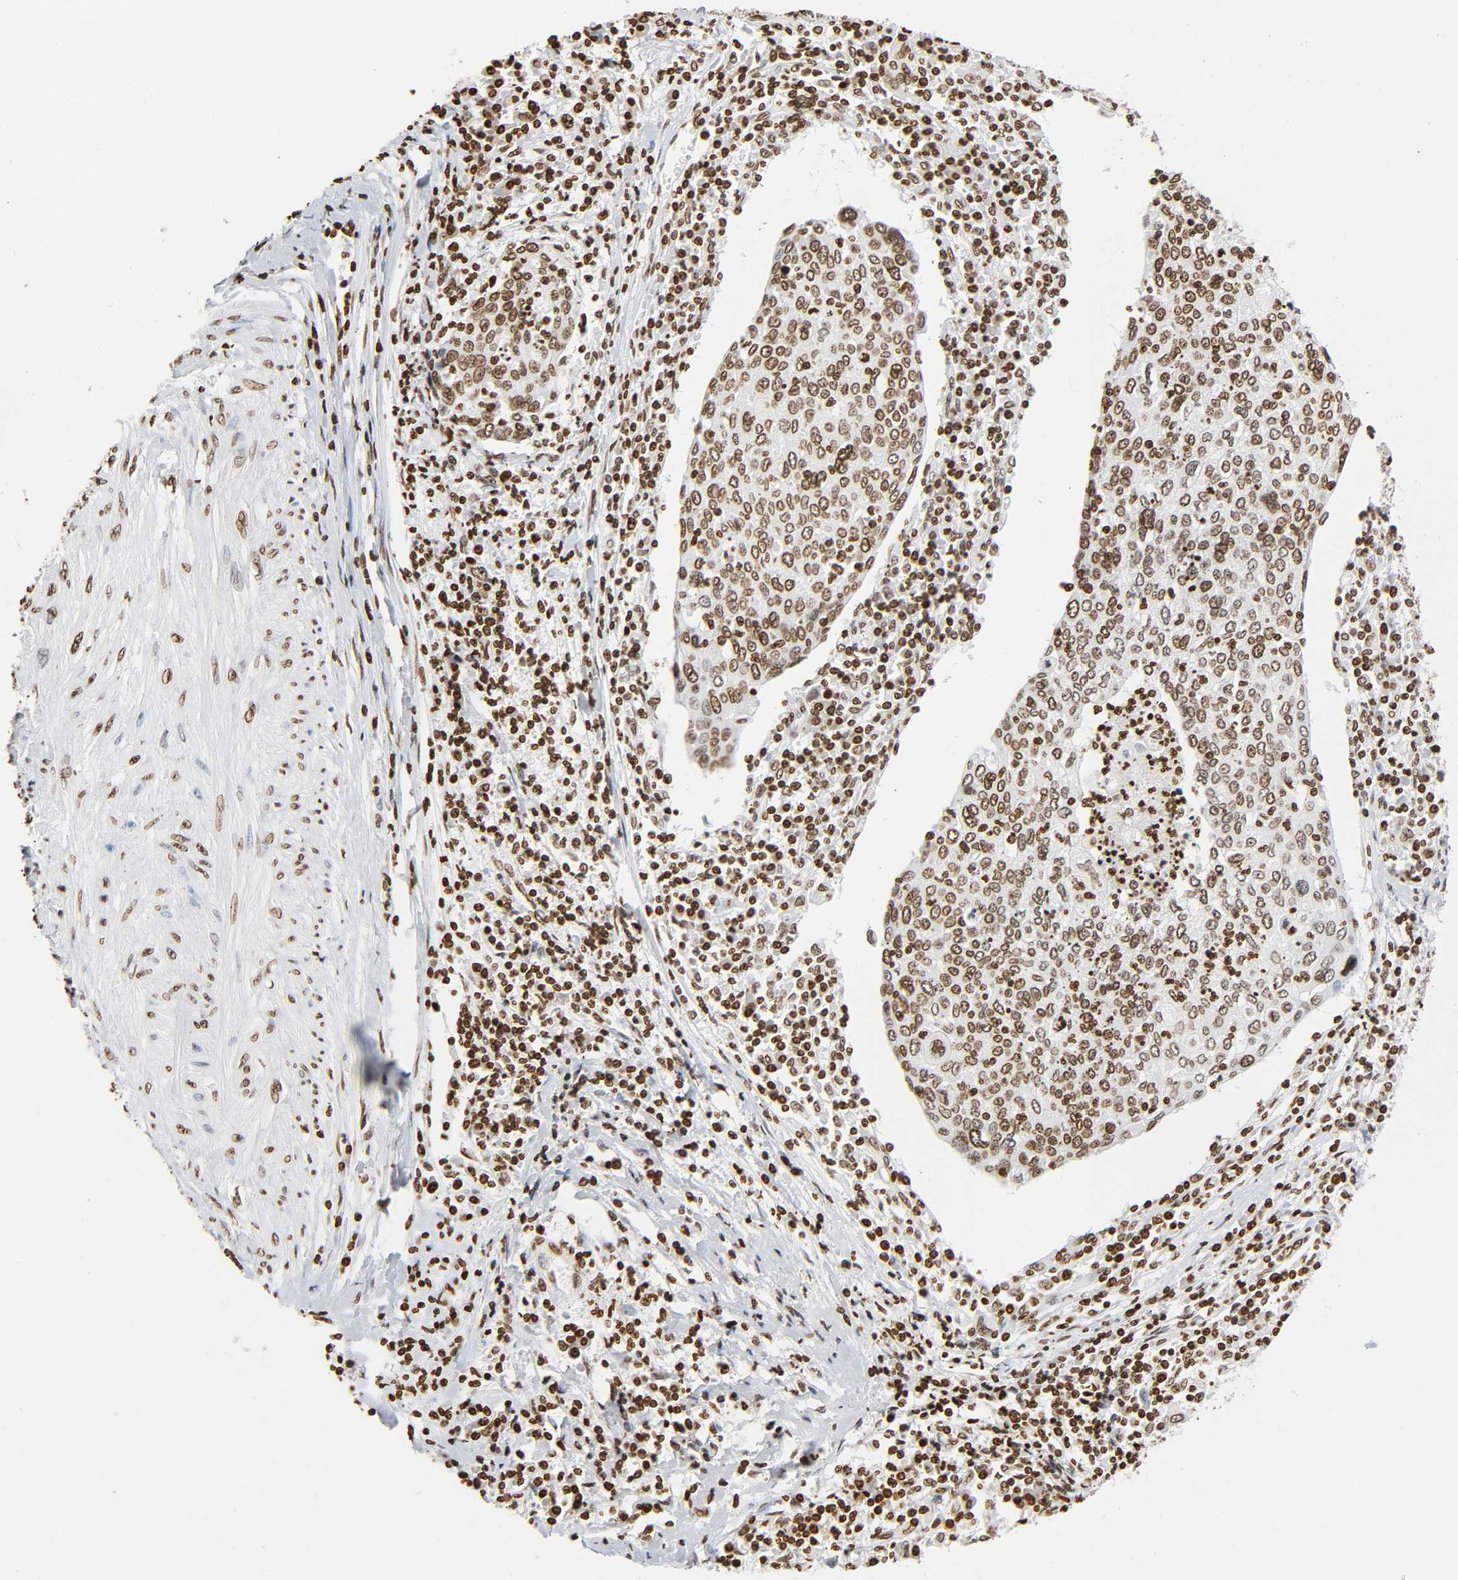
{"staining": {"intensity": "moderate", "quantity": ">75%", "location": "nuclear"}, "tissue": "cervical cancer", "cell_type": "Tumor cells", "image_type": "cancer", "snomed": [{"axis": "morphology", "description": "Squamous cell carcinoma, NOS"}, {"axis": "topography", "description": "Cervix"}], "caption": "Immunohistochemical staining of human squamous cell carcinoma (cervical) displays medium levels of moderate nuclear protein positivity in approximately >75% of tumor cells. (DAB = brown stain, brightfield microscopy at high magnification).", "gene": "HOXA6", "patient": {"sex": "female", "age": 40}}